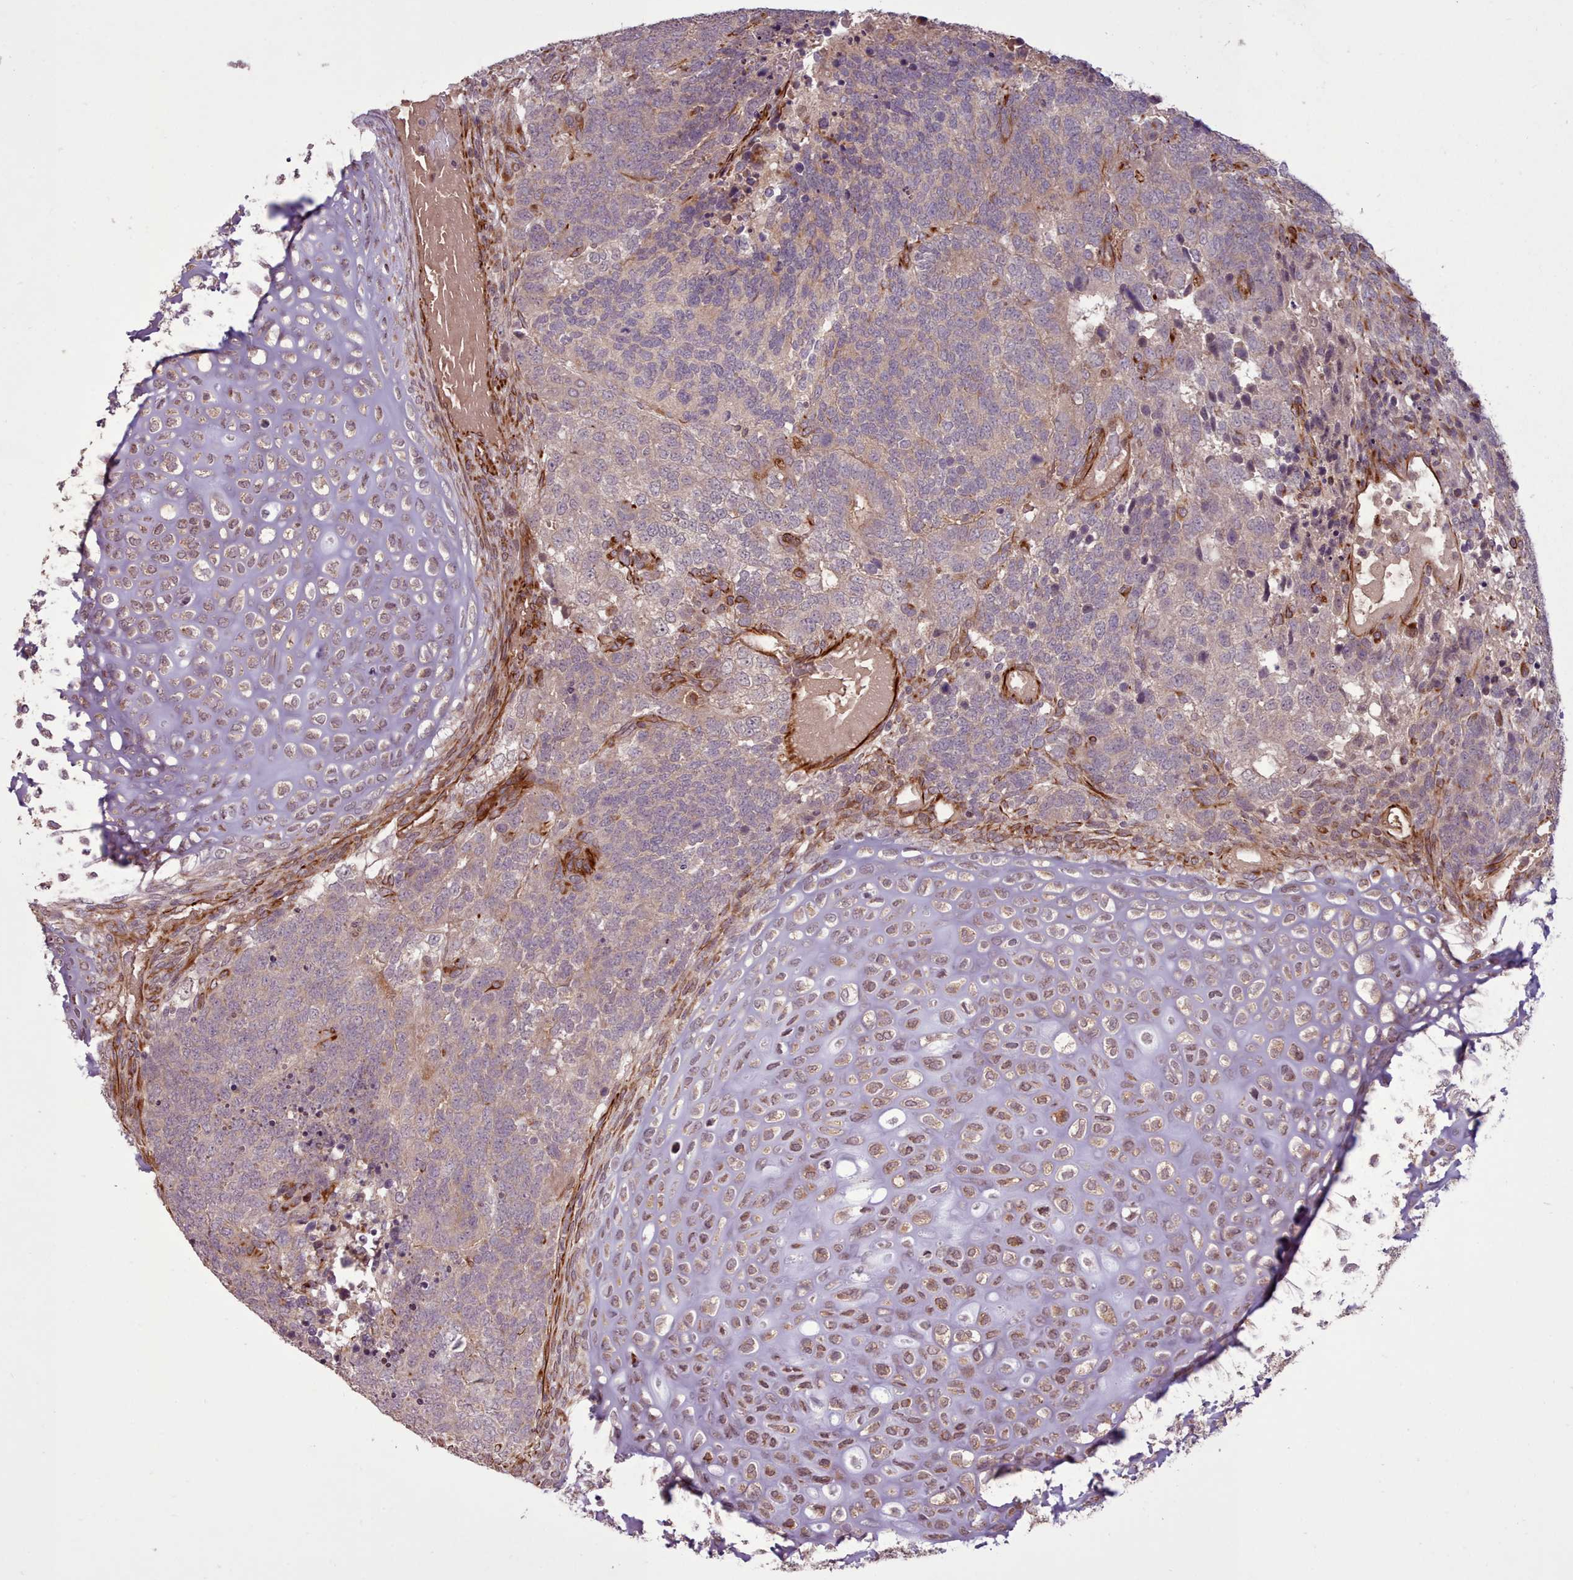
{"staining": {"intensity": "weak", "quantity": "<25%", "location": "cytoplasmic/membranous"}, "tissue": "testis cancer", "cell_type": "Tumor cells", "image_type": "cancer", "snomed": [{"axis": "morphology", "description": "Carcinoma, Embryonal, NOS"}, {"axis": "topography", "description": "Testis"}], "caption": "Immunohistochemistry (IHC) photomicrograph of neoplastic tissue: human embryonal carcinoma (testis) stained with DAB (3,3'-diaminobenzidine) exhibits no significant protein expression in tumor cells.", "gene": "GBGT1", "patient": {"sex": "male", "age": 23}}